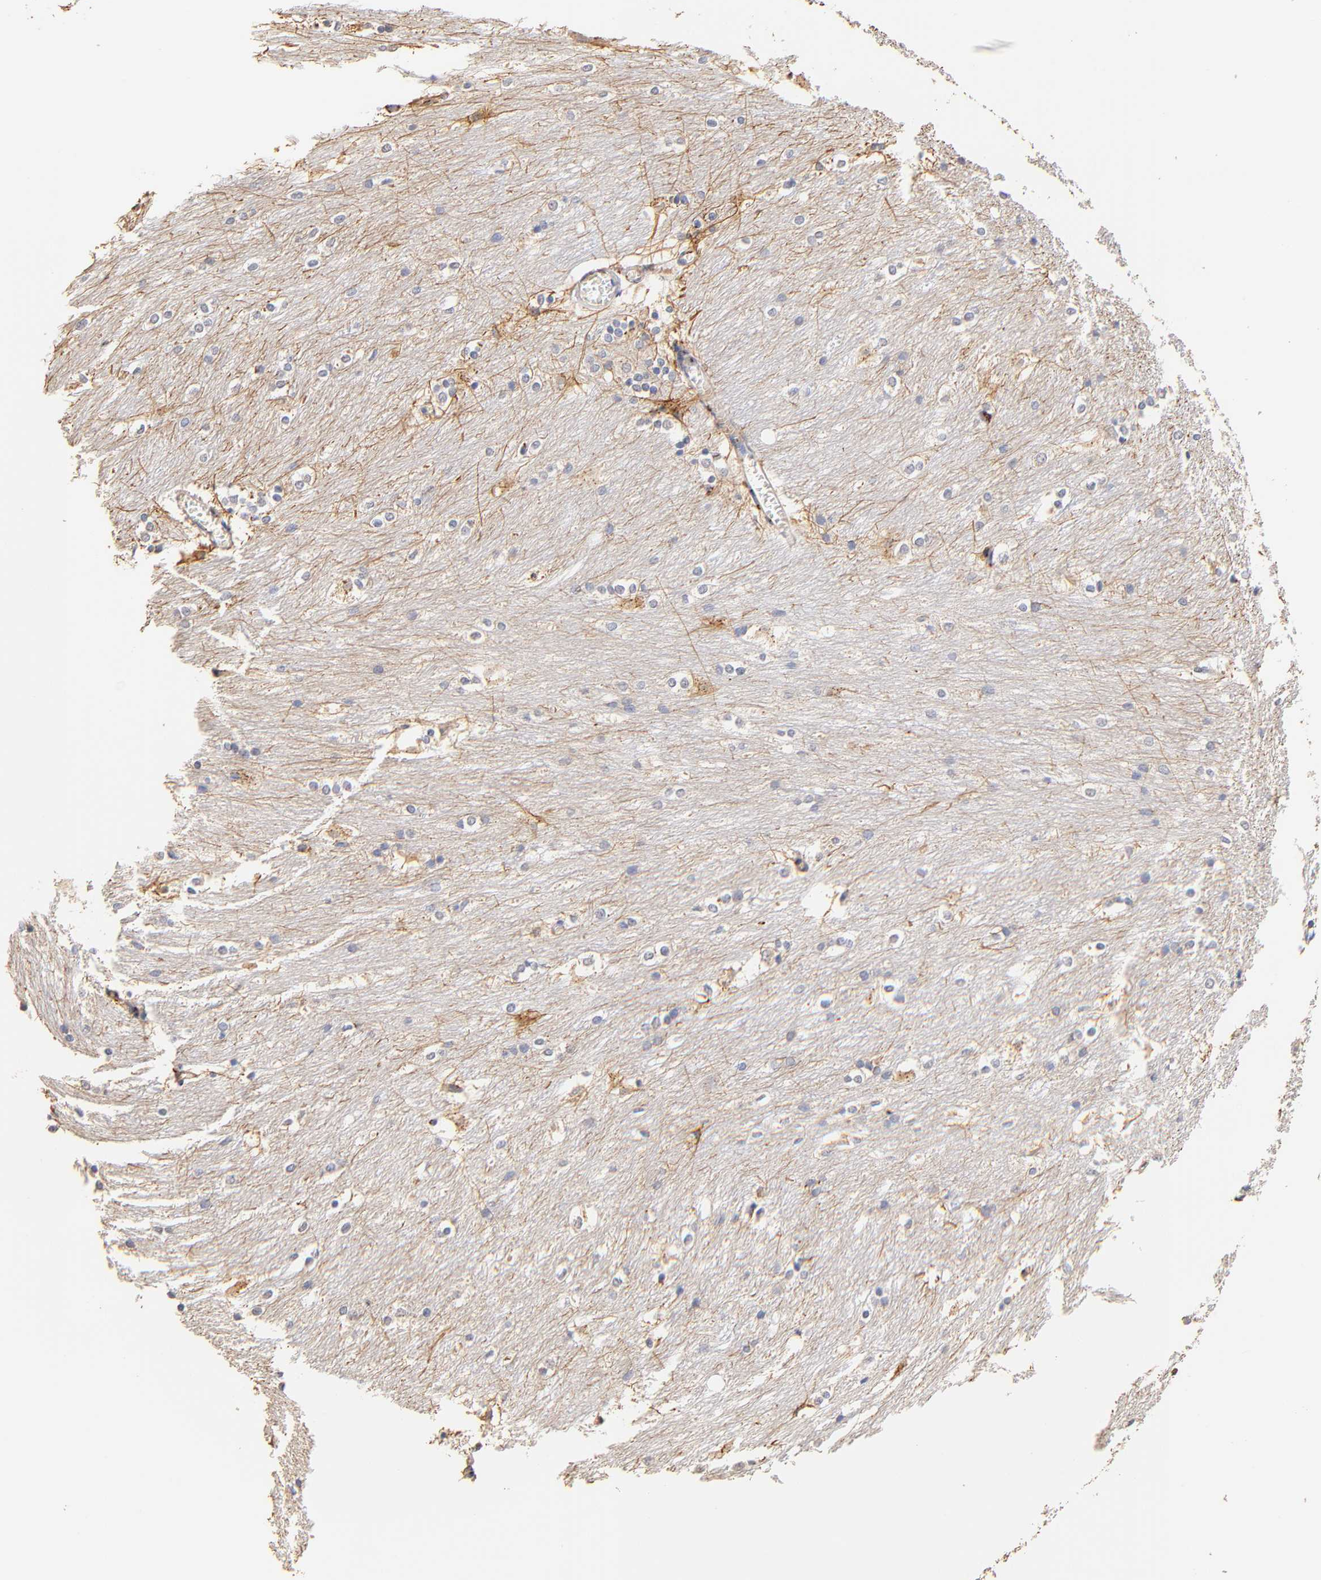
{"staining": {"intensity": "moderate", "quantity": "25%-75%", "location": "cytoplasmic/membranous"}, "tissue": "caudate", "cell_type": "Glial cells", "image_type": "normal", "snomed": [{"axis": "morphology", "description": "Normal tissue, NOS"}, {"axis": "topography", "description": "Lateral ventricle wall"}], "caption": "A photomicrograph showing moderate cytoplasmic/membranous staining in about 25%-75% of glial cells in normal caudate, as visualized by brown immunohistochemical staining.", "gene": "FMNL3", "patient": {"sex": "female", "age": 19}}